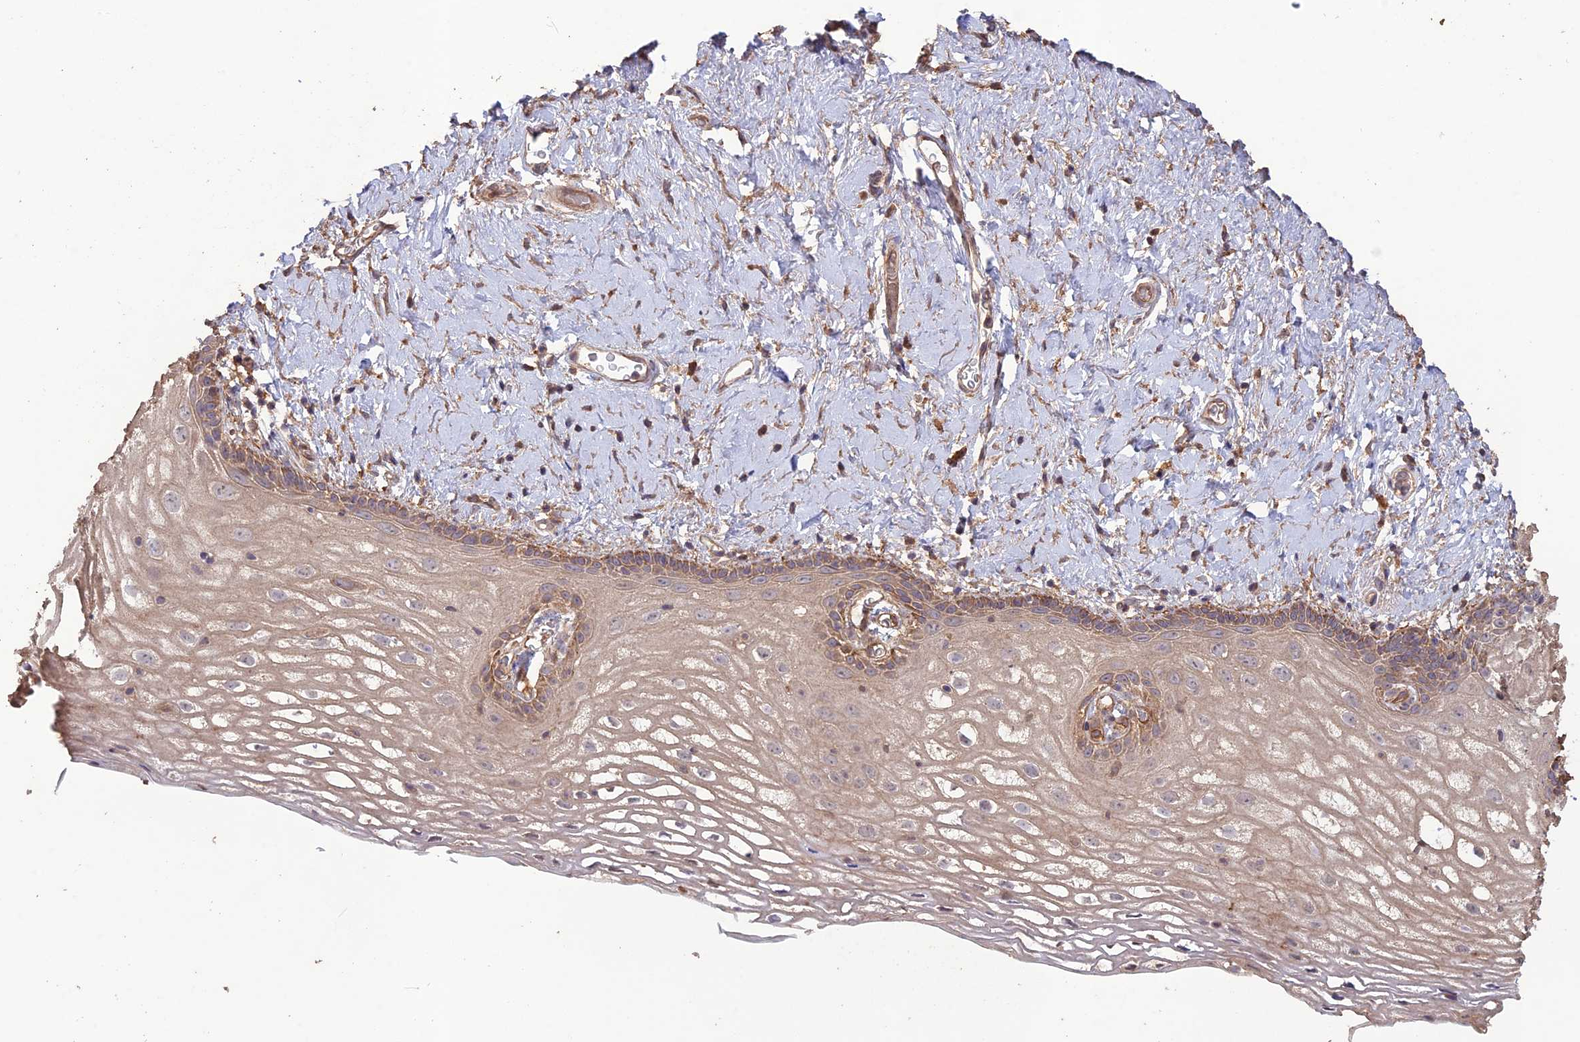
{"staining": {"intensity": "moderate", "quantity": "25%-75%", "location": "cytoplasmic/membranous"}, "tissue": "vagina", "cell_type": "Squamous epithelial cells", "image_type": "normal", "snomed": [{"axis": "morphology", "description": "Normal tissue, NOS"}, {"axis": "morphology", "description": "Adenocarcinoma, NOS"}, {"axis": "topography", "description": "Rectum"}, {"axis": "topography", "description": "Vagina"}], "caption": "Squamous epithelial cells demonstrate medium levels of moderate cytoplasmic/membranous expression in about 25%-75% of cells in unremarkable human vagina. (DAB (3,3'-diaminobenzidine) IHC with brightfield microscopy, high magnification).", "gene": "LAYN", "patient": {"sex": "female", "age": 71}}